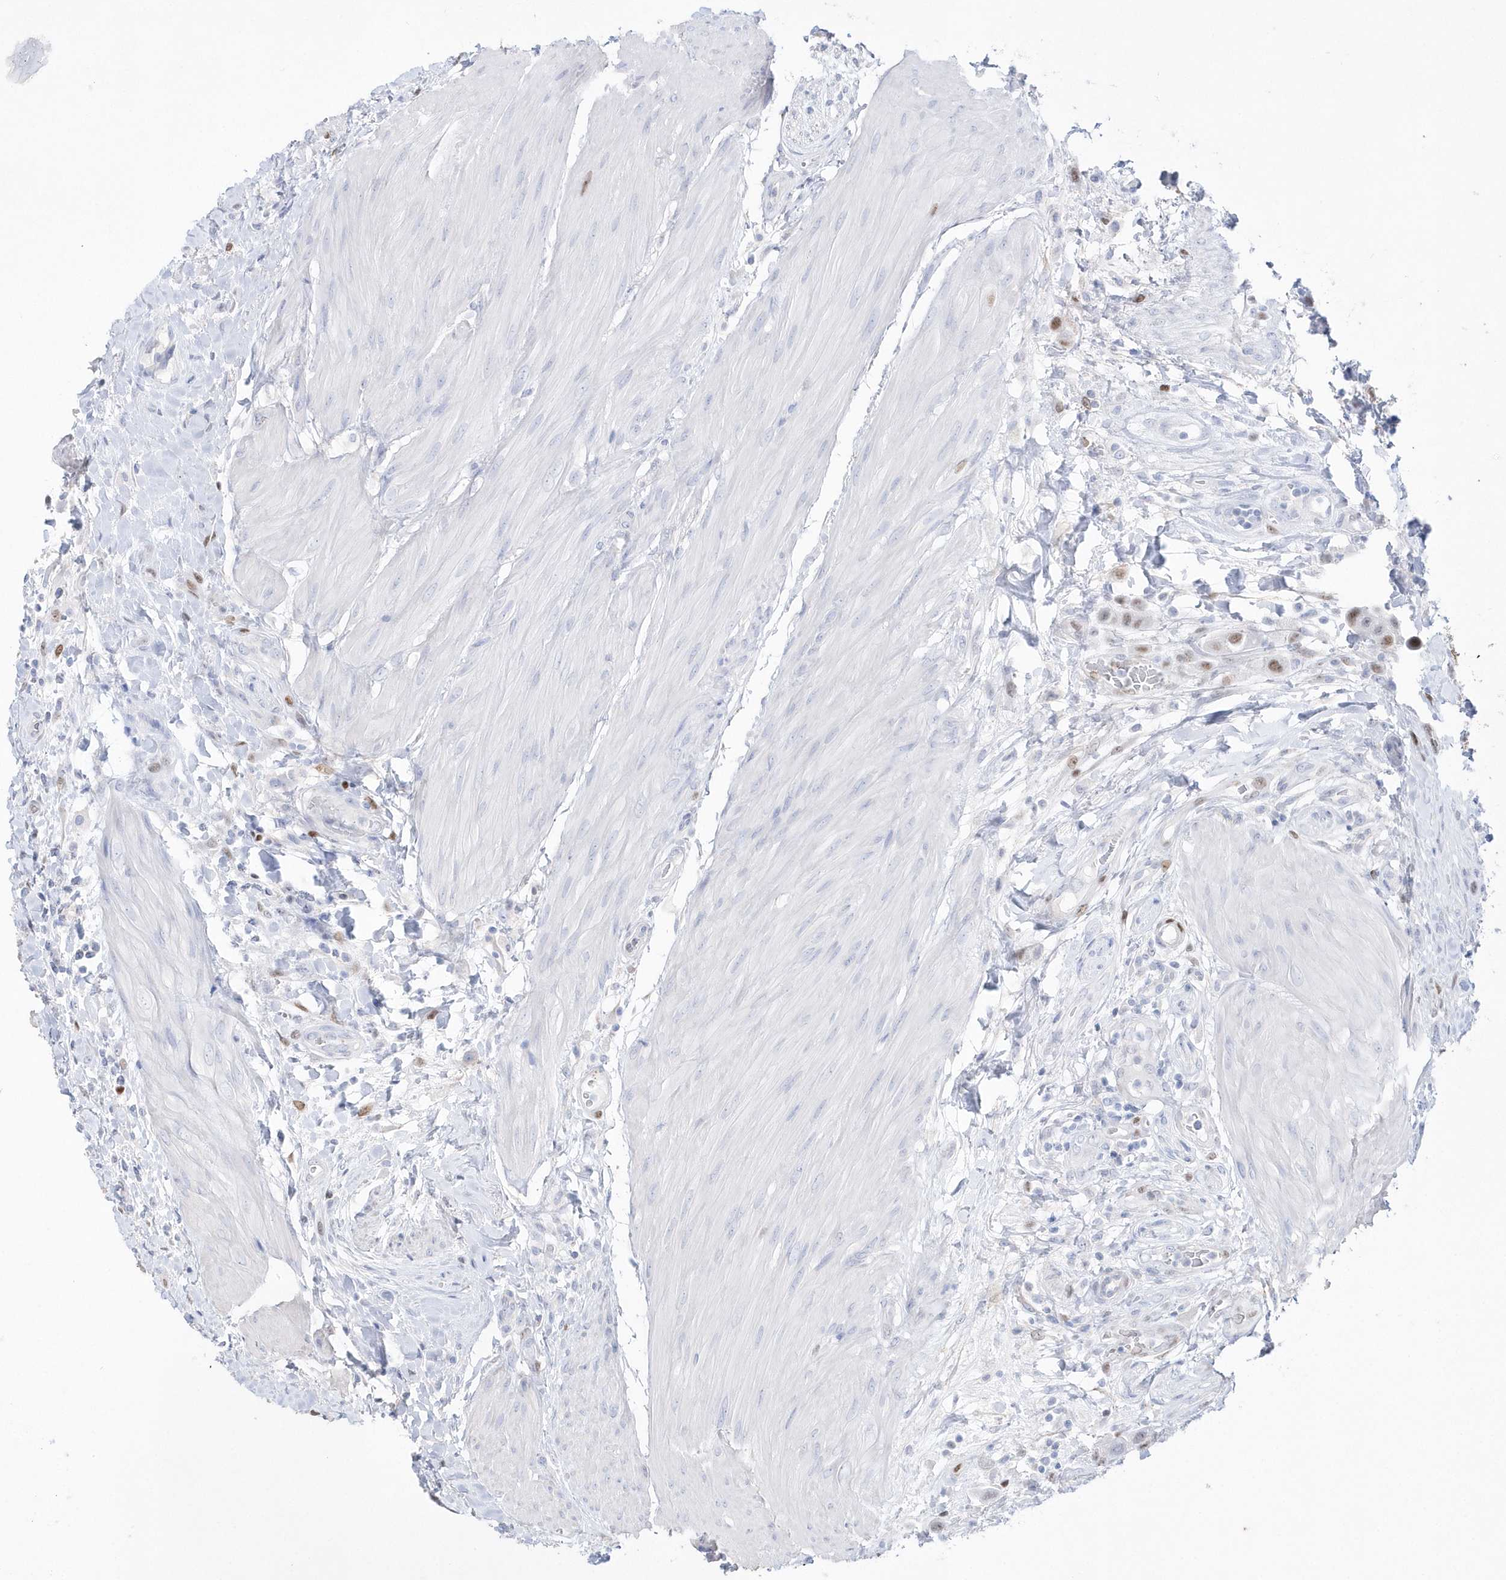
{"staining": {"intensity": "moderate", "quantity": "<25%", "location": "nuclear"}, "tissue": "urothelial cancer", "cell_type": "Tumor cells", "image_type": "cancer", "snomed": [{"axis": "morphology", "description": "Urothelial carcinoma, High grade"}, {"axis": "topography", "description": "Urinary bladder"}], "caption": "Immunohistochemical staining of urothelial carcinoma (high-grade) shows low levels of moderate nuclear positivity in approximately <25% of tumor cells.", "gene": "TMCO6", "patient": {"sex": "male", "age": 50}}